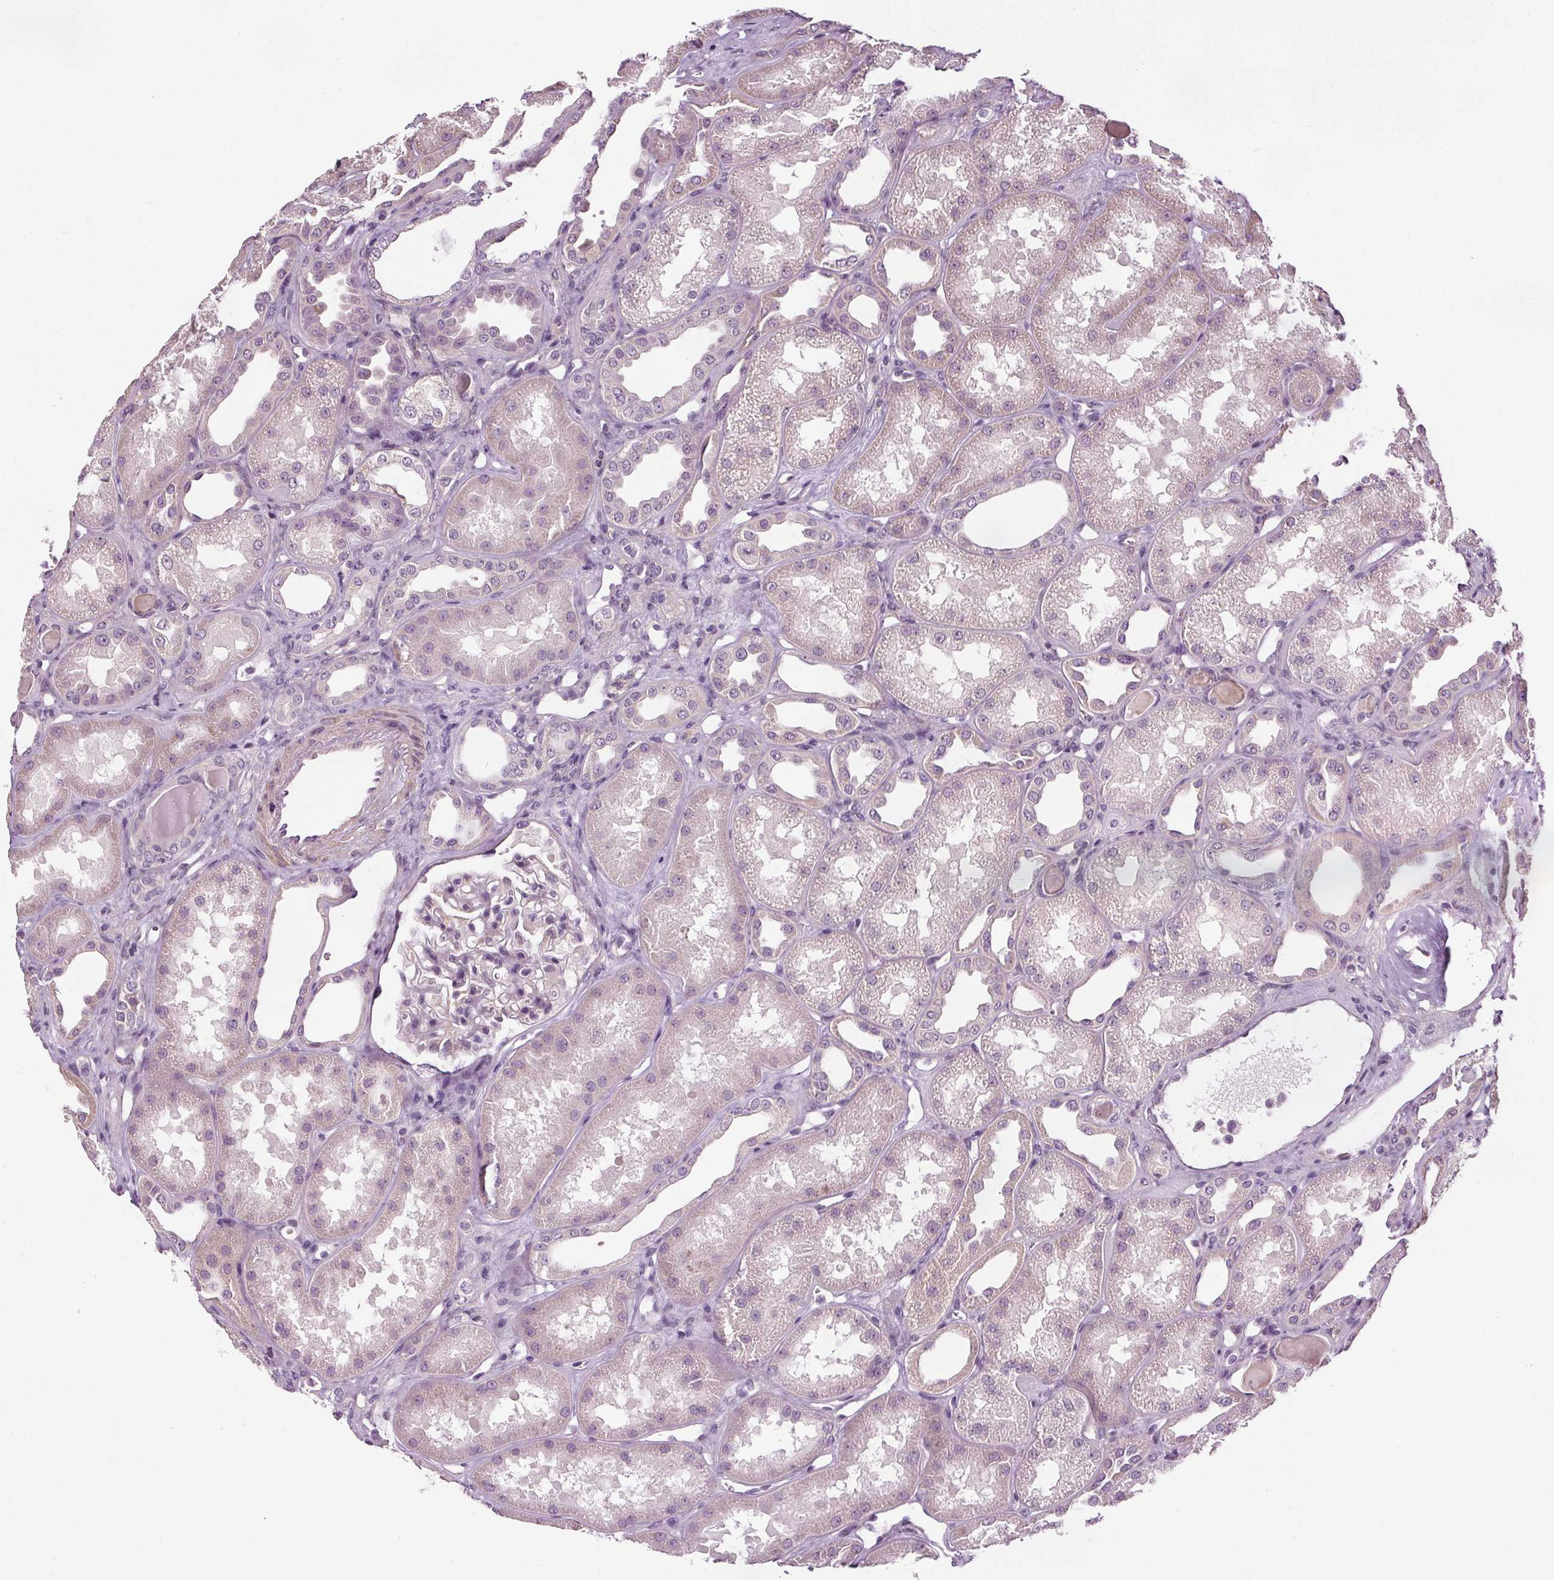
{"staining": {"intensity": "negative", "quantity": "none", "location": "none"}, "tissue": "kidney", "cell_type": "Cells in glomeruli", "image_type": "normal", "snomed": [{"axis": "morphology", "description": "Normal tissue, NOS"}, {"axis": "topography", "description": "Kidney"}], "caption": "IHC micrograph of unremarkable kidney stained for a protein (brown), which reveals no expression in cells in glomeruli.", "gene": "RASA1", "patient": {"sex": "male", "age": 61}}